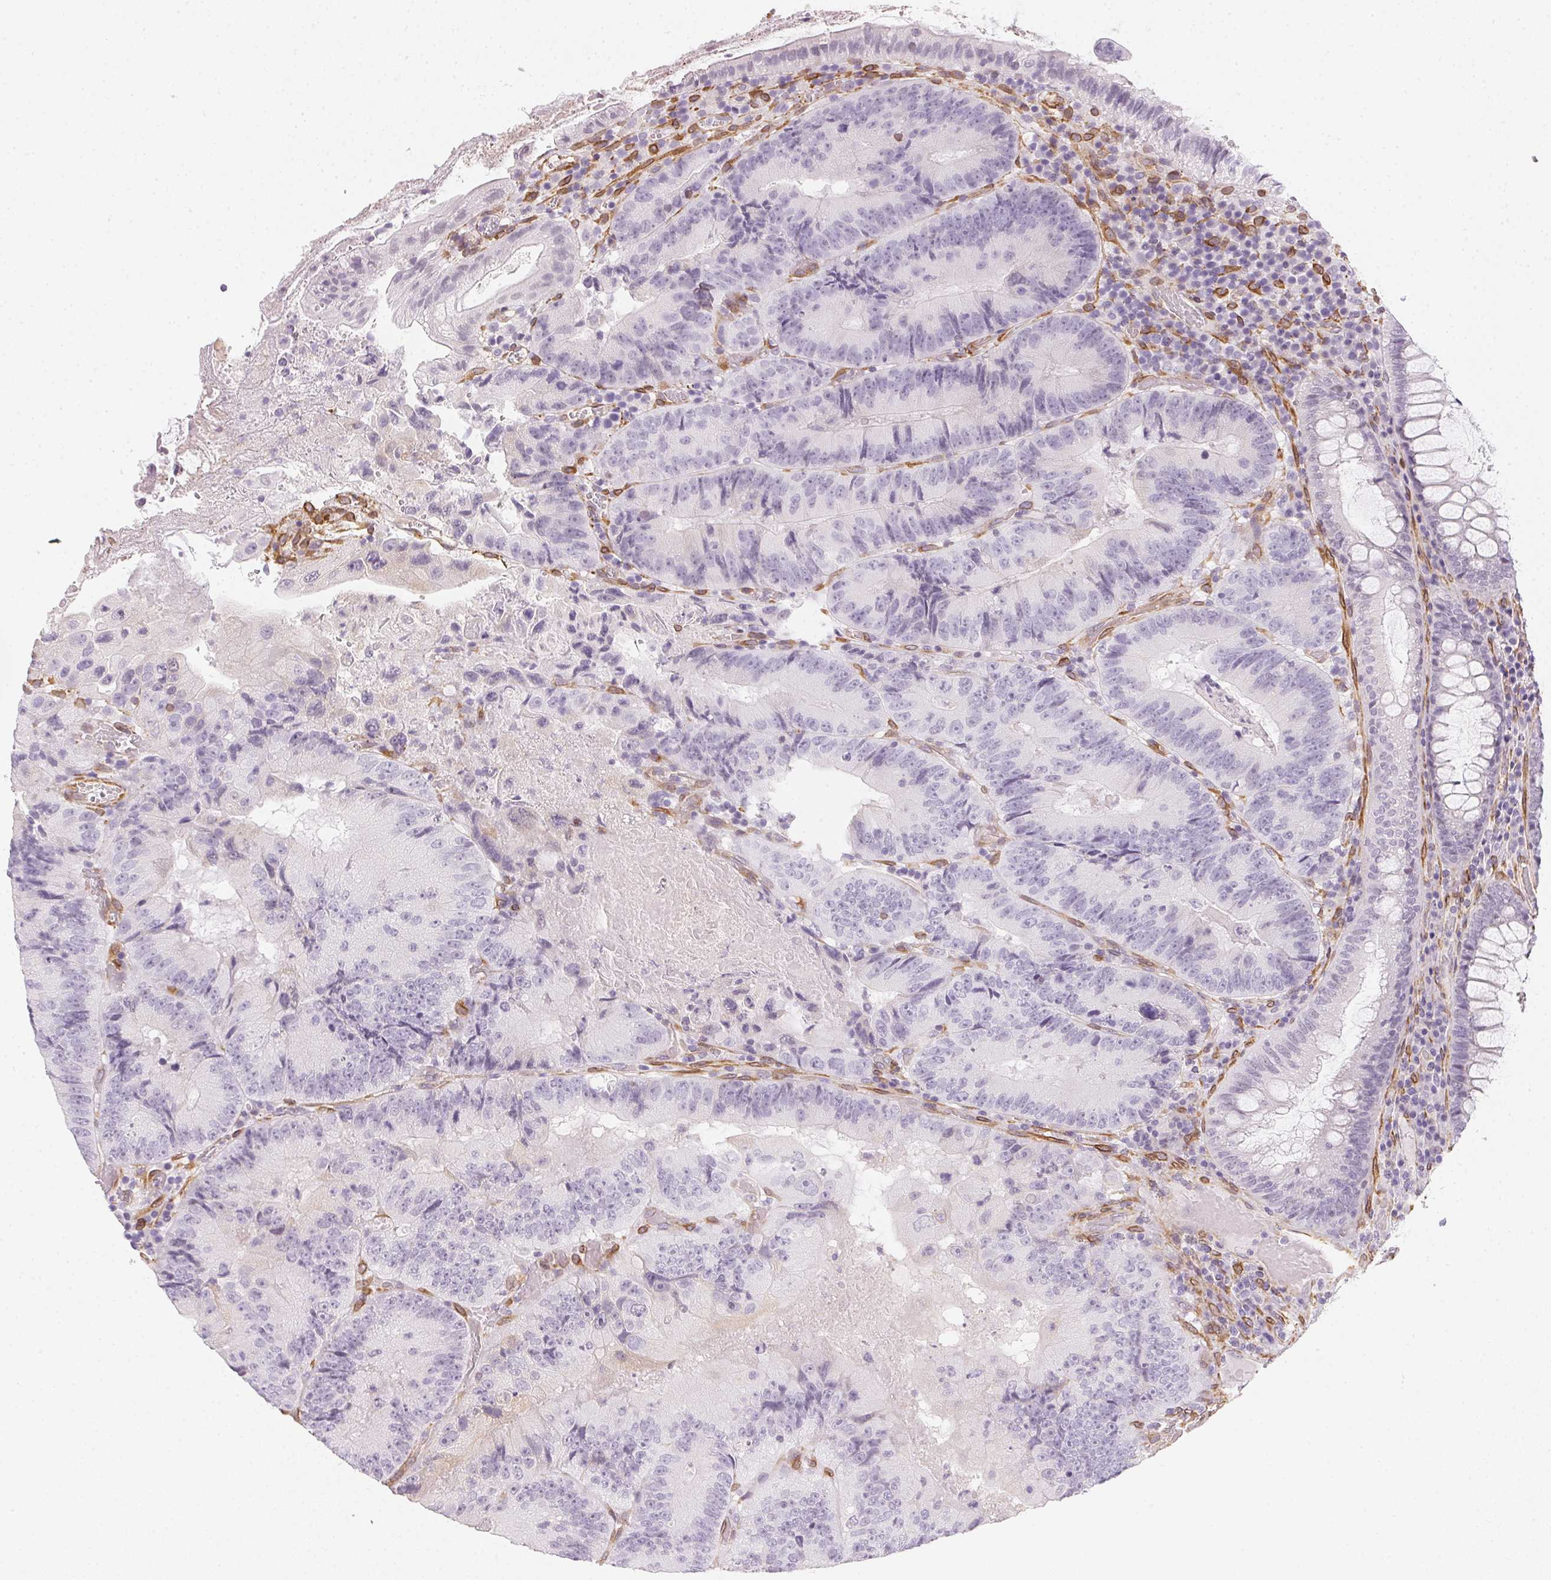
{"staining": {"intensity": "negative", "quantity": "none", "location": "none"}, "tissue": "colorectal cancer", "cell_type": "Tumor cells", "image_type": "cancer", "snomed": [{"axis": "morphology", "description": "Adenocarcinoma, NOS"}, {"axis": "topography", "description": "Colon"}], "caption": "IHC of colorectal cancer exhibits no expression in tumor cells.", "gene": "RSBN1", "patient": {"sex": "female", "age": 86}}